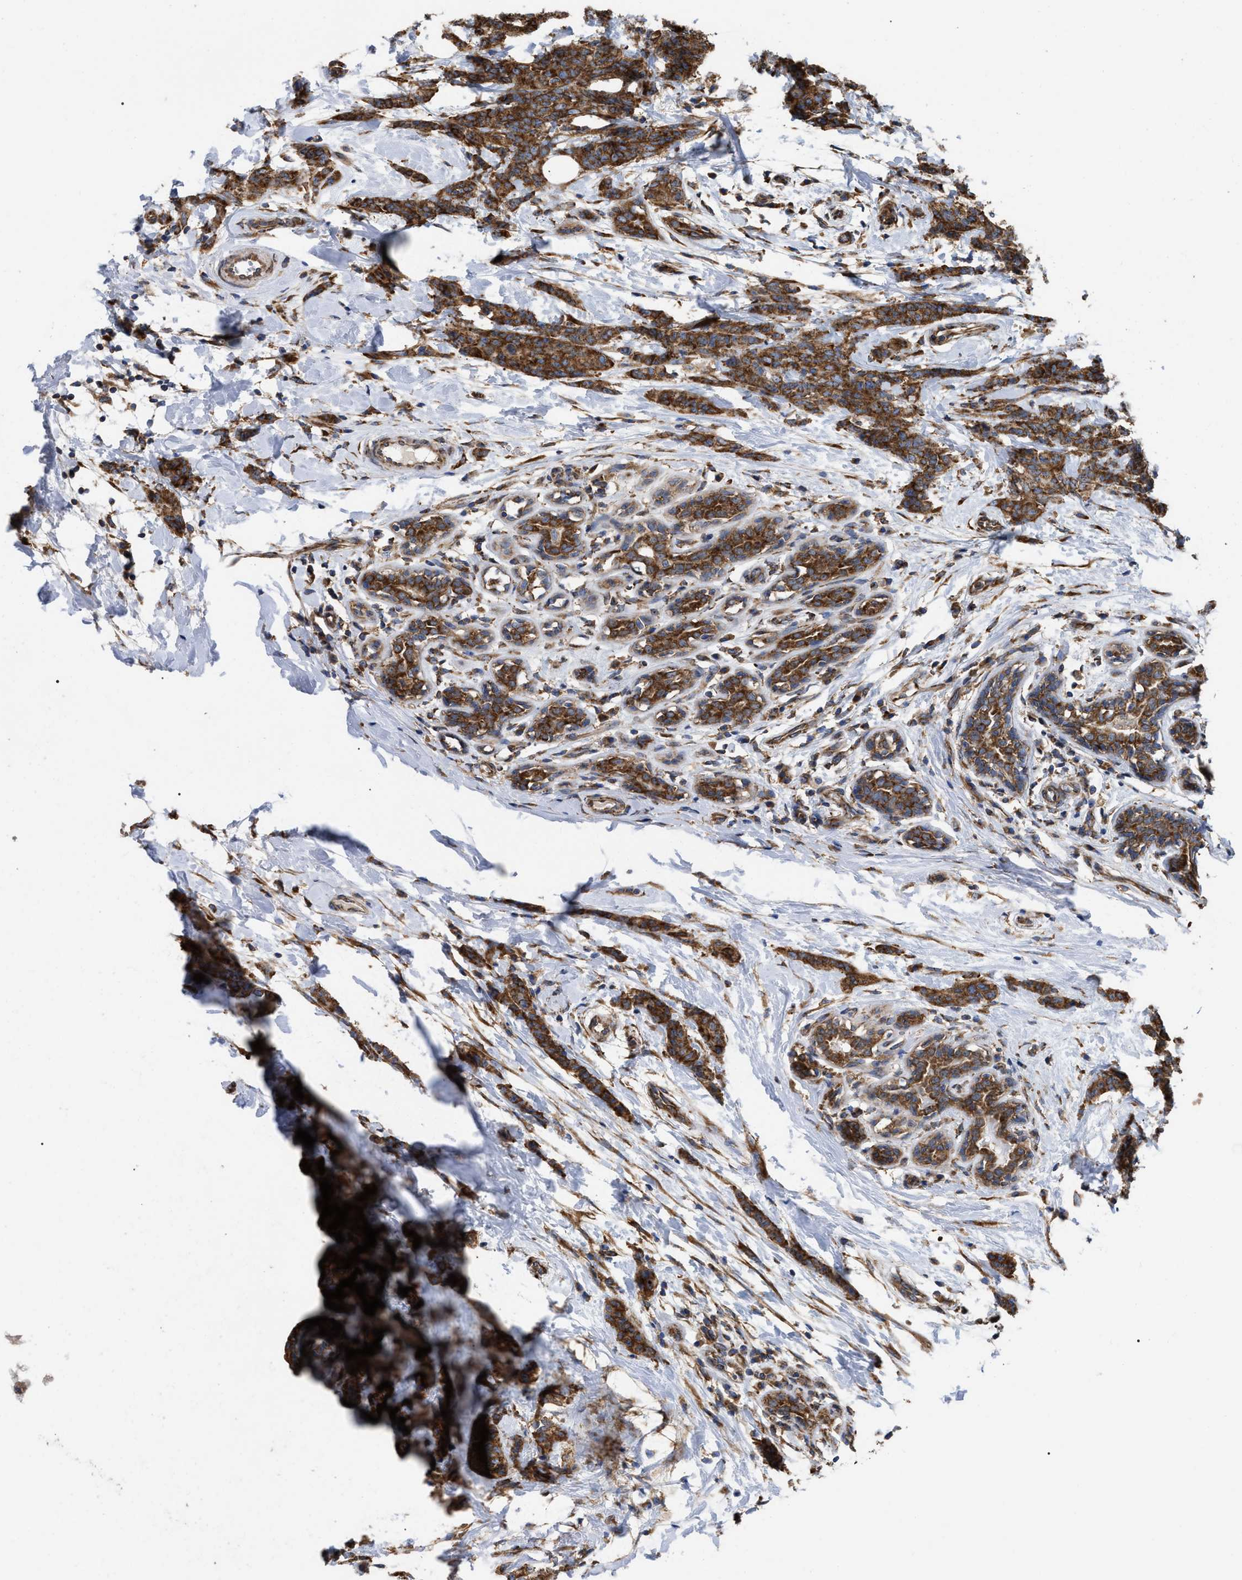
{"staining": {"intensity": "strong", "quantity": ">75%", "location": "cytoplasmic/membranous"}, "tissue": "breast cancer", "cell_type": "Tumor cells", "image_type": "cancer", "snomed": [{"axis": "morphology", "description": "Normal tissue, NOS"}, {"axis": "morphology", "description": "Duct carcinoma"}, {"axis": "topography", "description": "Breast"}], "caption": "DAB (3,3'-diaminobenzidine) immunohistochemical staining of breast cancer (intraductal carcinoma) reveals strong cytoplasmic/membranous protein expression in approximately >75% of tumor cells. (IHC, brightfield microscopy, high magnification).", "gene": "FAM120A", "patient": {"sex": "female", "age": 40}}